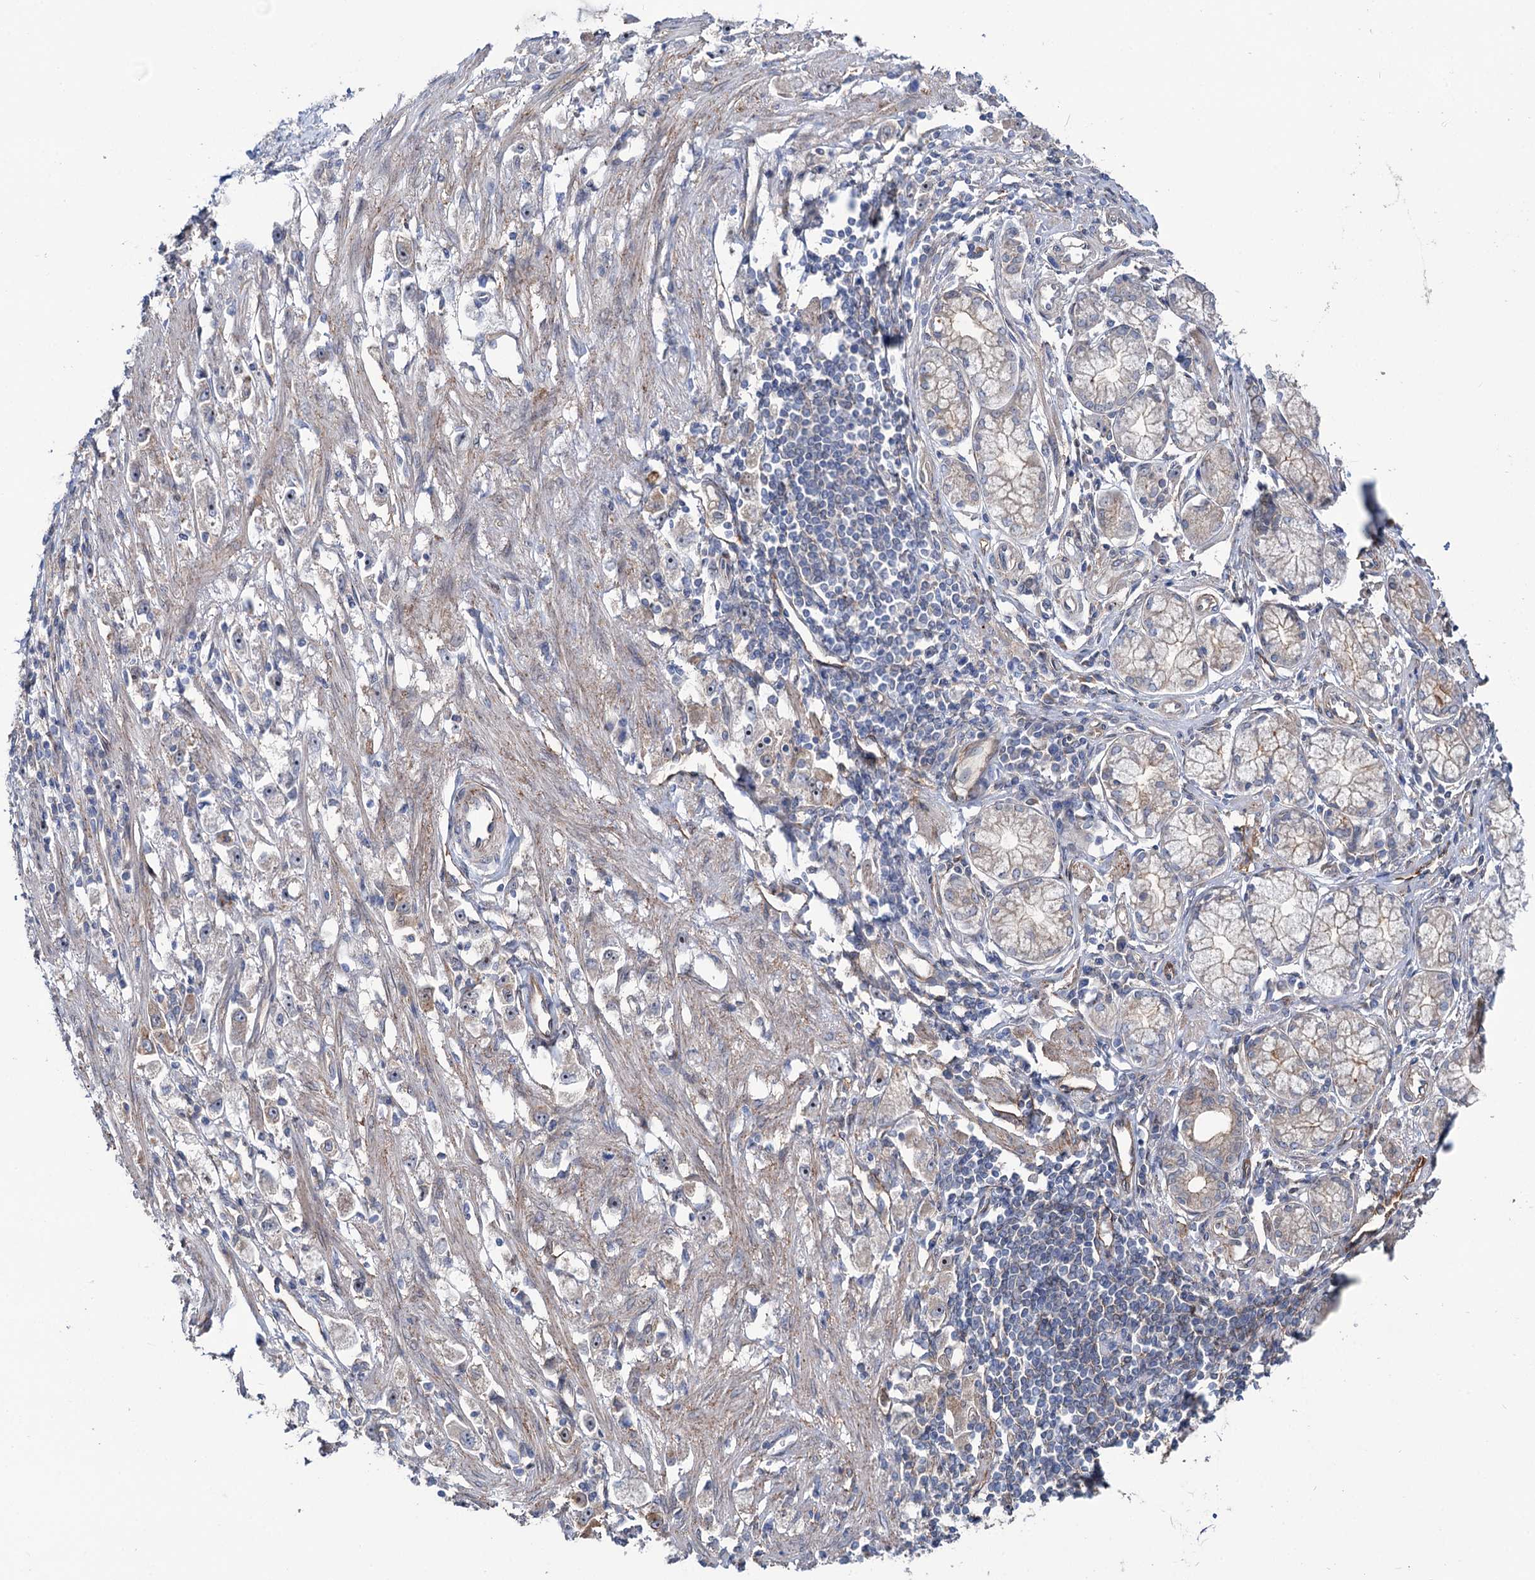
{"staining": {"intensity": "negative", "quantity": "none", "location": "none"}, "tissue": "stomach cancer", "cell_type": "Tumor cells", "image_type": "cancer", "snomed": [{"axis": "morphology", "description": "Adenocarcinoma, NOS"}, {"axis": "topography", "description": "Stomach"}], "caption": "IHC photomicrograph of neoplastic tissue: human stomach cancer (adenocarcinoma) stained with DAB exhibits no significant protein positivity in tumor cells.", "gene": "PTDSS2", "patient": {"sex": "female", "age": 59}}